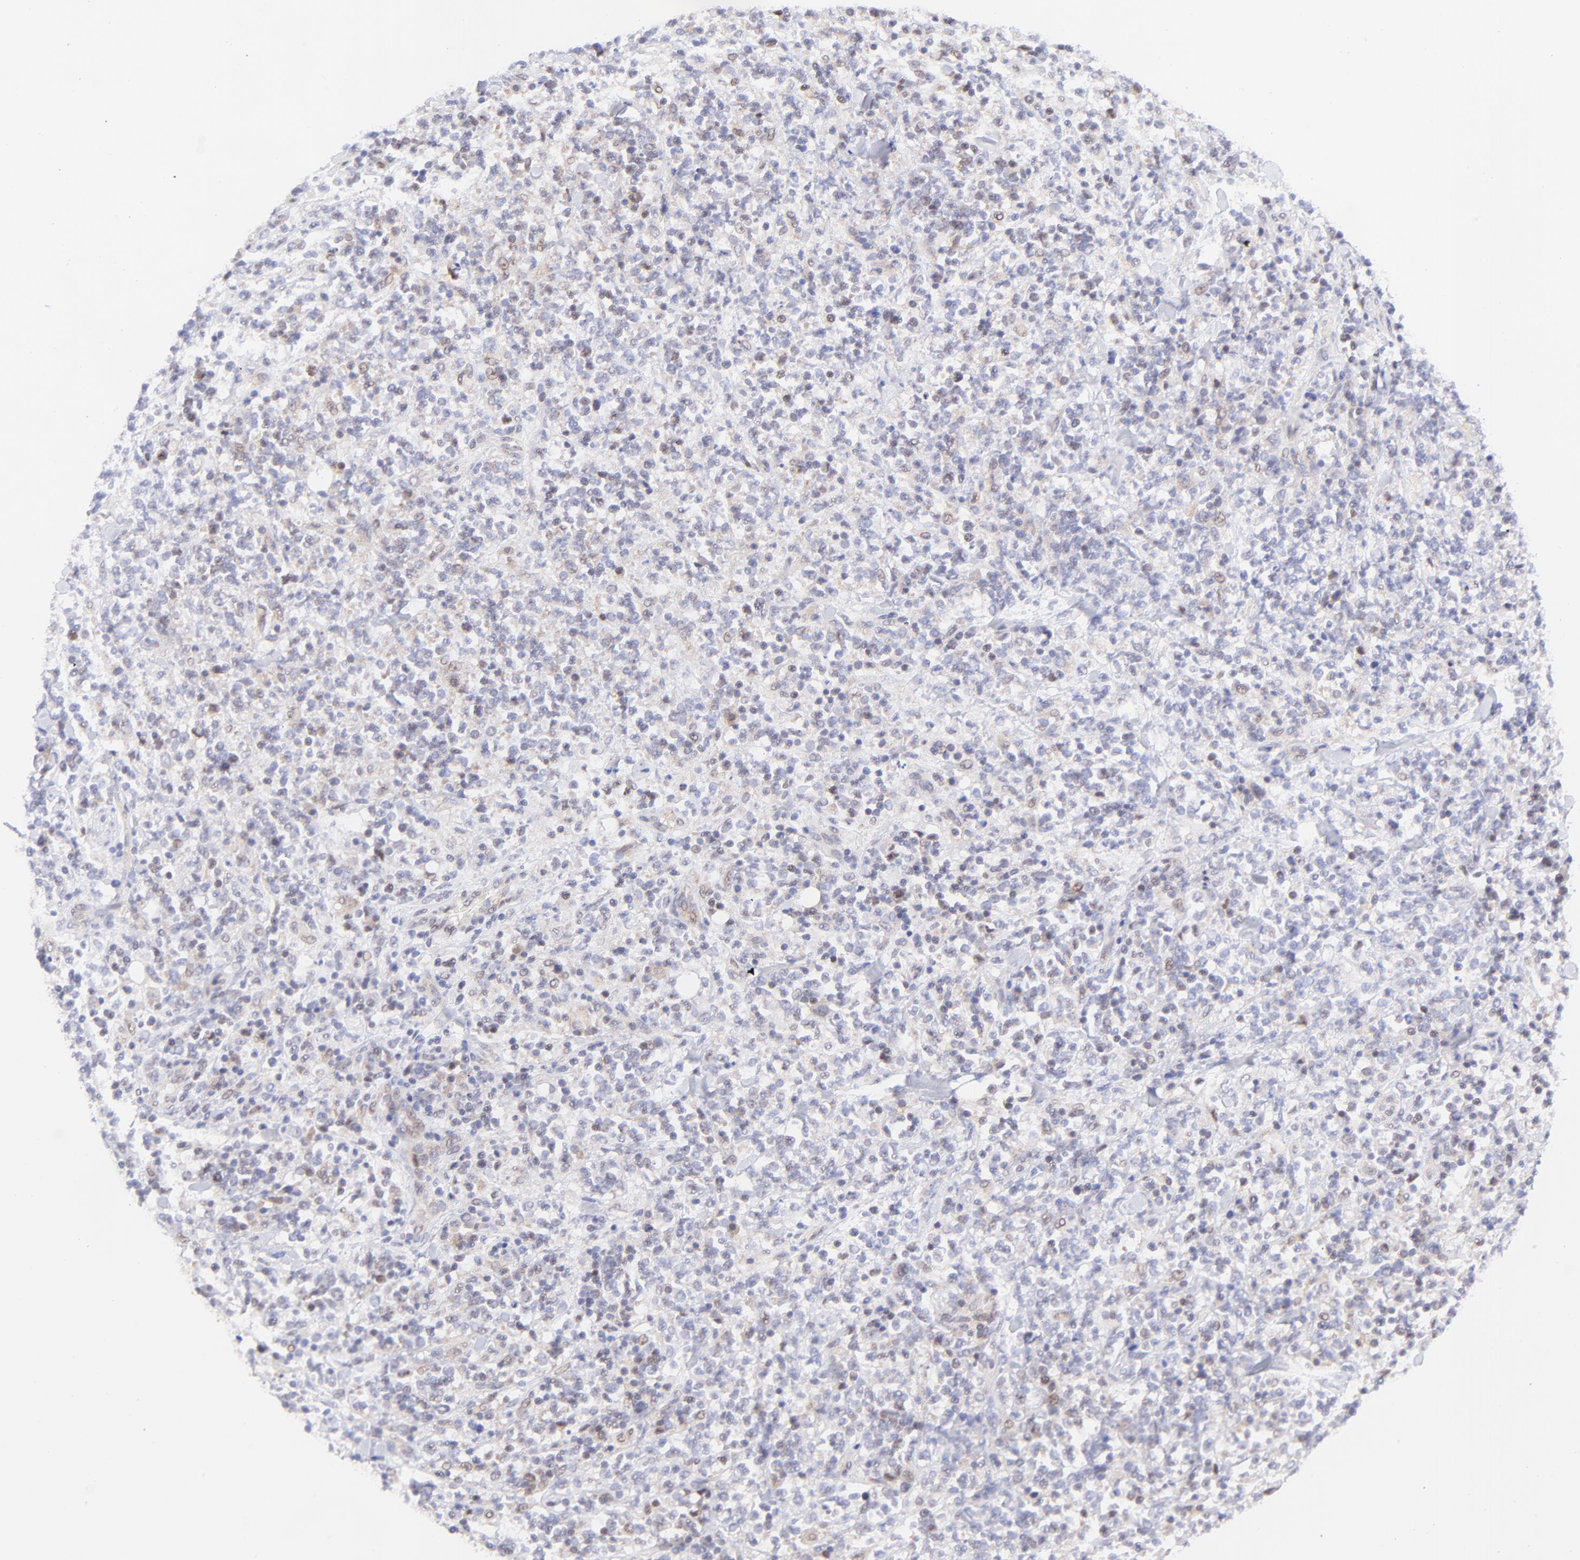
{"staining": {"intensity": "weak", "quantity": "<25%", "location": "nuclear"}, "tissue": "lymphoma", "cell_type": "Tumor cells", "image_type": "cancer", "snomed": [{"axis": "morphology", "description": "Malignant lymphoma, non-Hodgkin's type, High grade"}, {"axis": "topography", "description": "Soft tissue"}], "caption": "Immunohistochemical staining of human high-grade malignant lymphoma, non-Hodgkin's type displays no significant staining in tumor cells. (Brightfield microscopy of DAB (3,3'-diaminobenzidine) immunohistochemistry (IHC) at high magnification).", "gene": "PBDC1", "patient": {"sex": "male", "age": 18}}